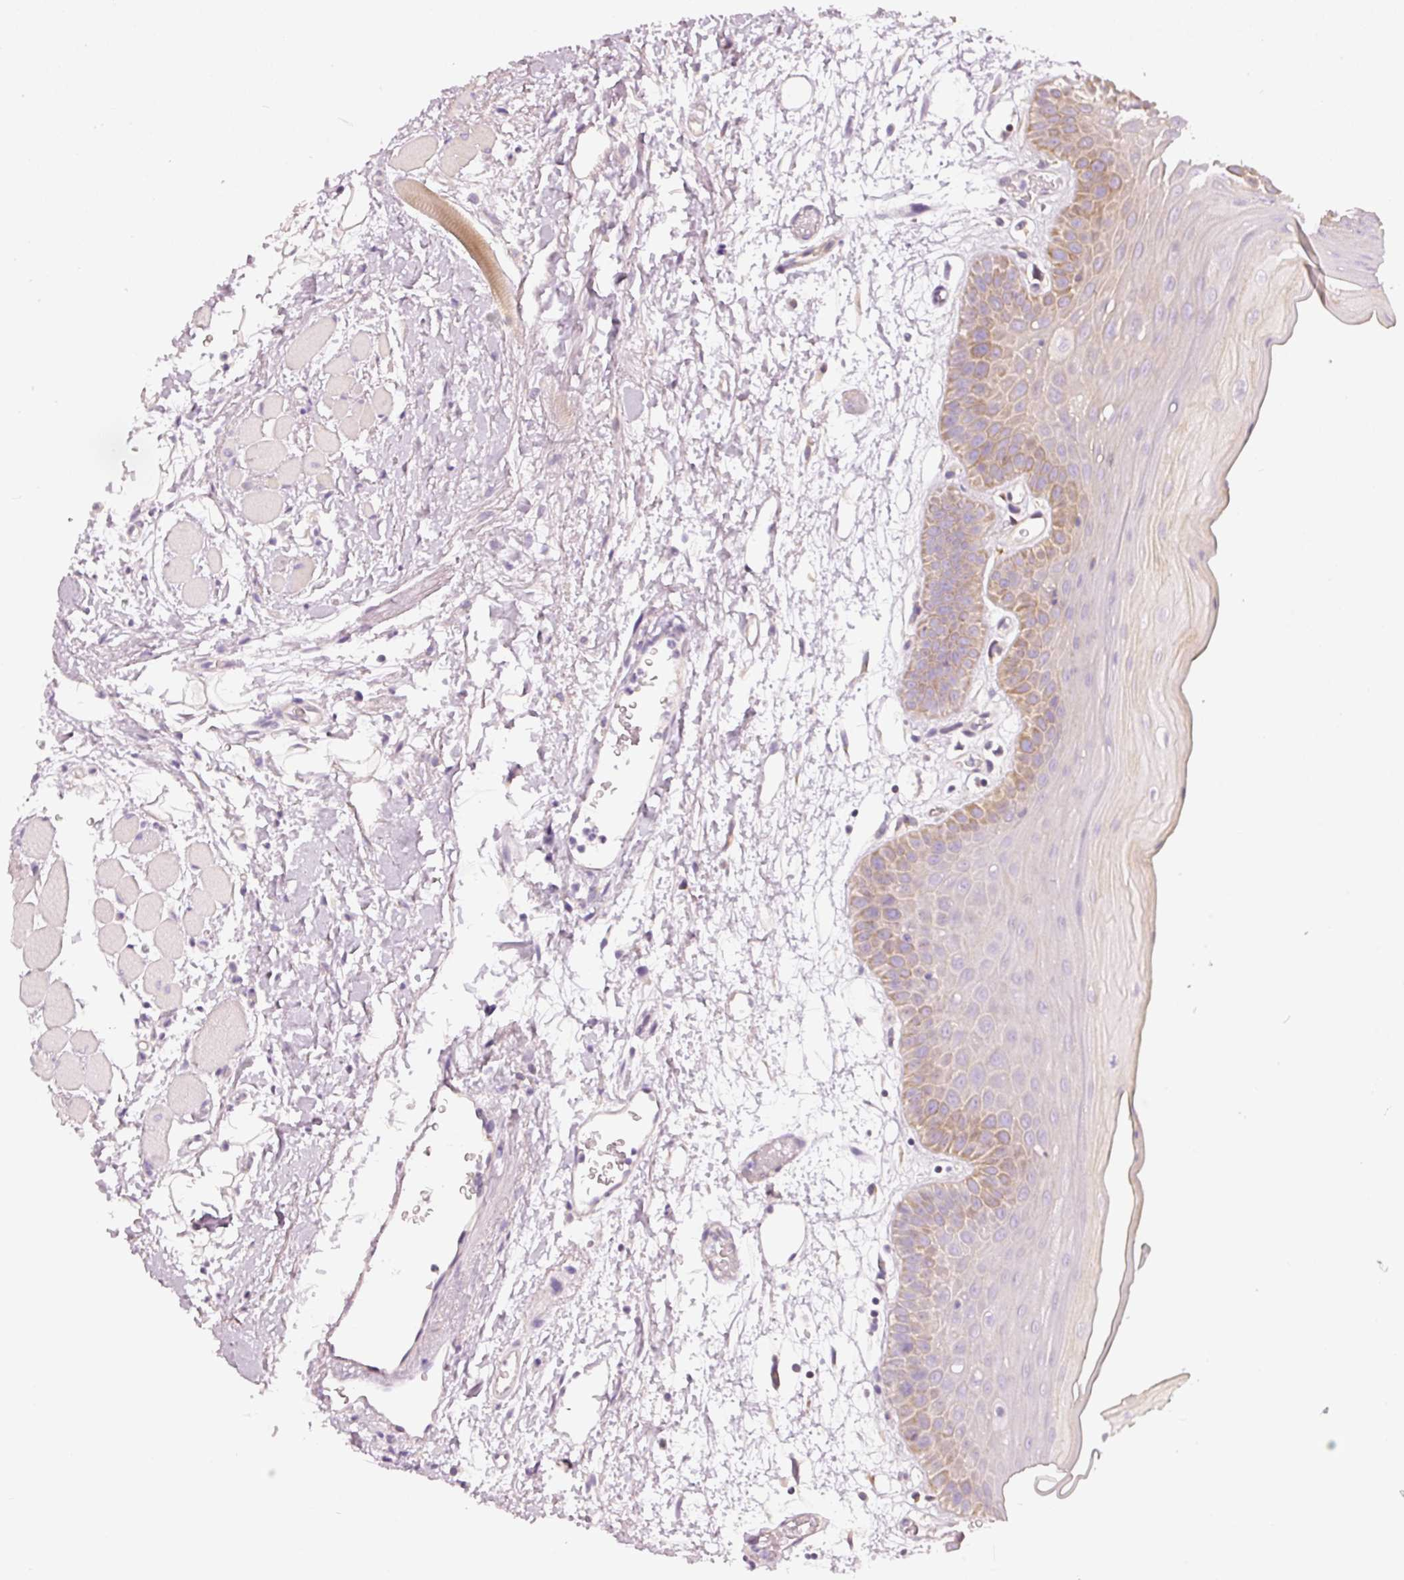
{"staining": {"intensity": "moderate", "quantity": "<25%", "location": "cytoplasmic/membranous"}, "tissue": "oral mucosa", "cell_type": "Squamous epithelial cells", "image_type": "normal", "snomed": [{"axis": "morphology", "description": "Normal tissue, NOS"}, {"axis": "topography", "description": "Oral tissue"}, {"axis": "topography", "description": "Tounge, NOS"}], "caption": "Immunohistochemistry staining of normal oral mucosa, which reveals low levels of moderate cytoplasmic/membranous staining in about <25% of squamous epithelial cells indicating moderate cytoplasmic/membranous protein staining. The staining was performed using DAB (3,3'-diaminobenzidine) (brown) for protein detection and nuclei were counterstained in hematoxylin (blue).", "gene": "OSR2", "patient": {"sex": "female", "age": 59}}